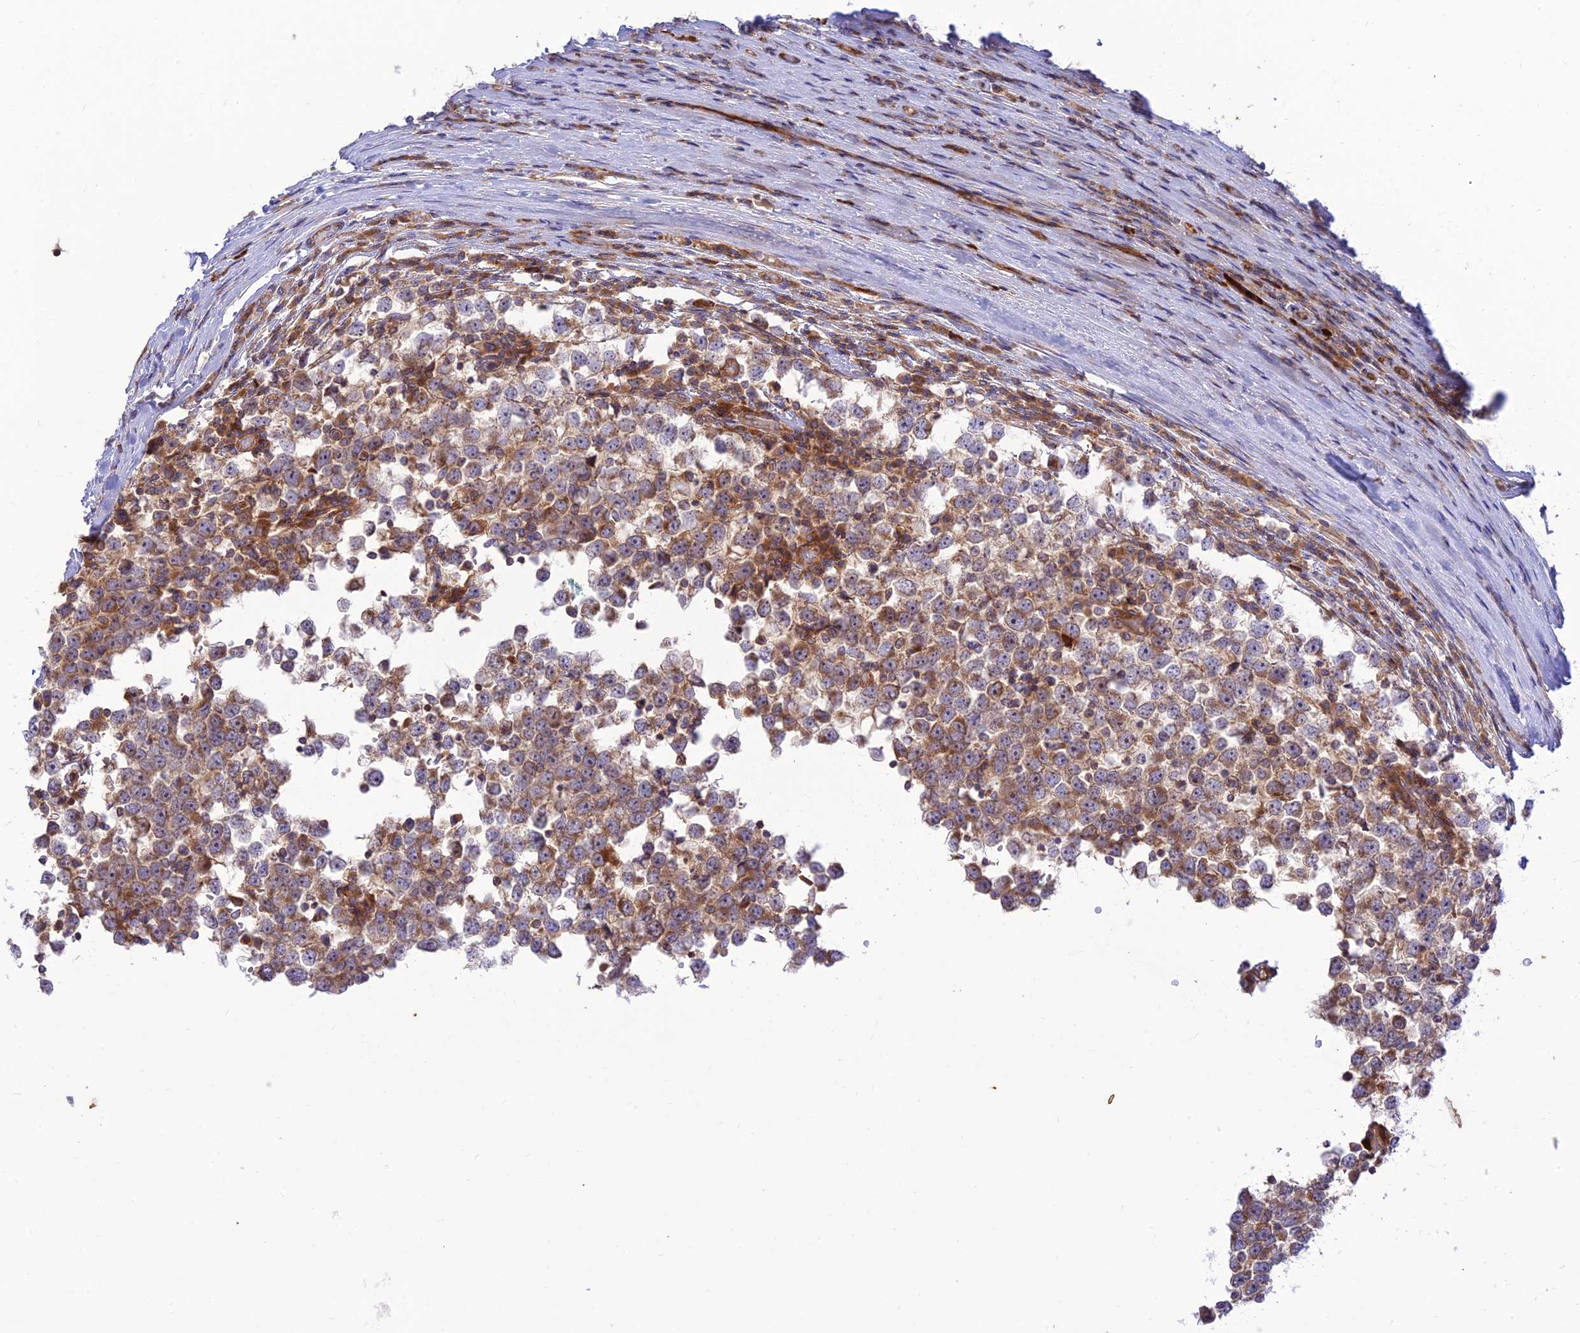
{"staining": {"intensity": "moderate", "quantity": ">75%", "location": "cytoplasmic/membranous"}, "tissue": "testis cancer", "cell_type": "Tumor cells", "image_type": "cancer", "snomed": [{"axis": "morphology", "description": "Seminoma, NOS"}, {"axis": "topography", "description": "Testis"}], "caption": "The photomicrograph displays immunohistochemical staining of testis seminoma. There is moderate cytoplasmic/membranous expression is present in approximately >75% of tumor cells.", "gene": "PIMREG", "patient": {"sex": "male", "age": 65}}